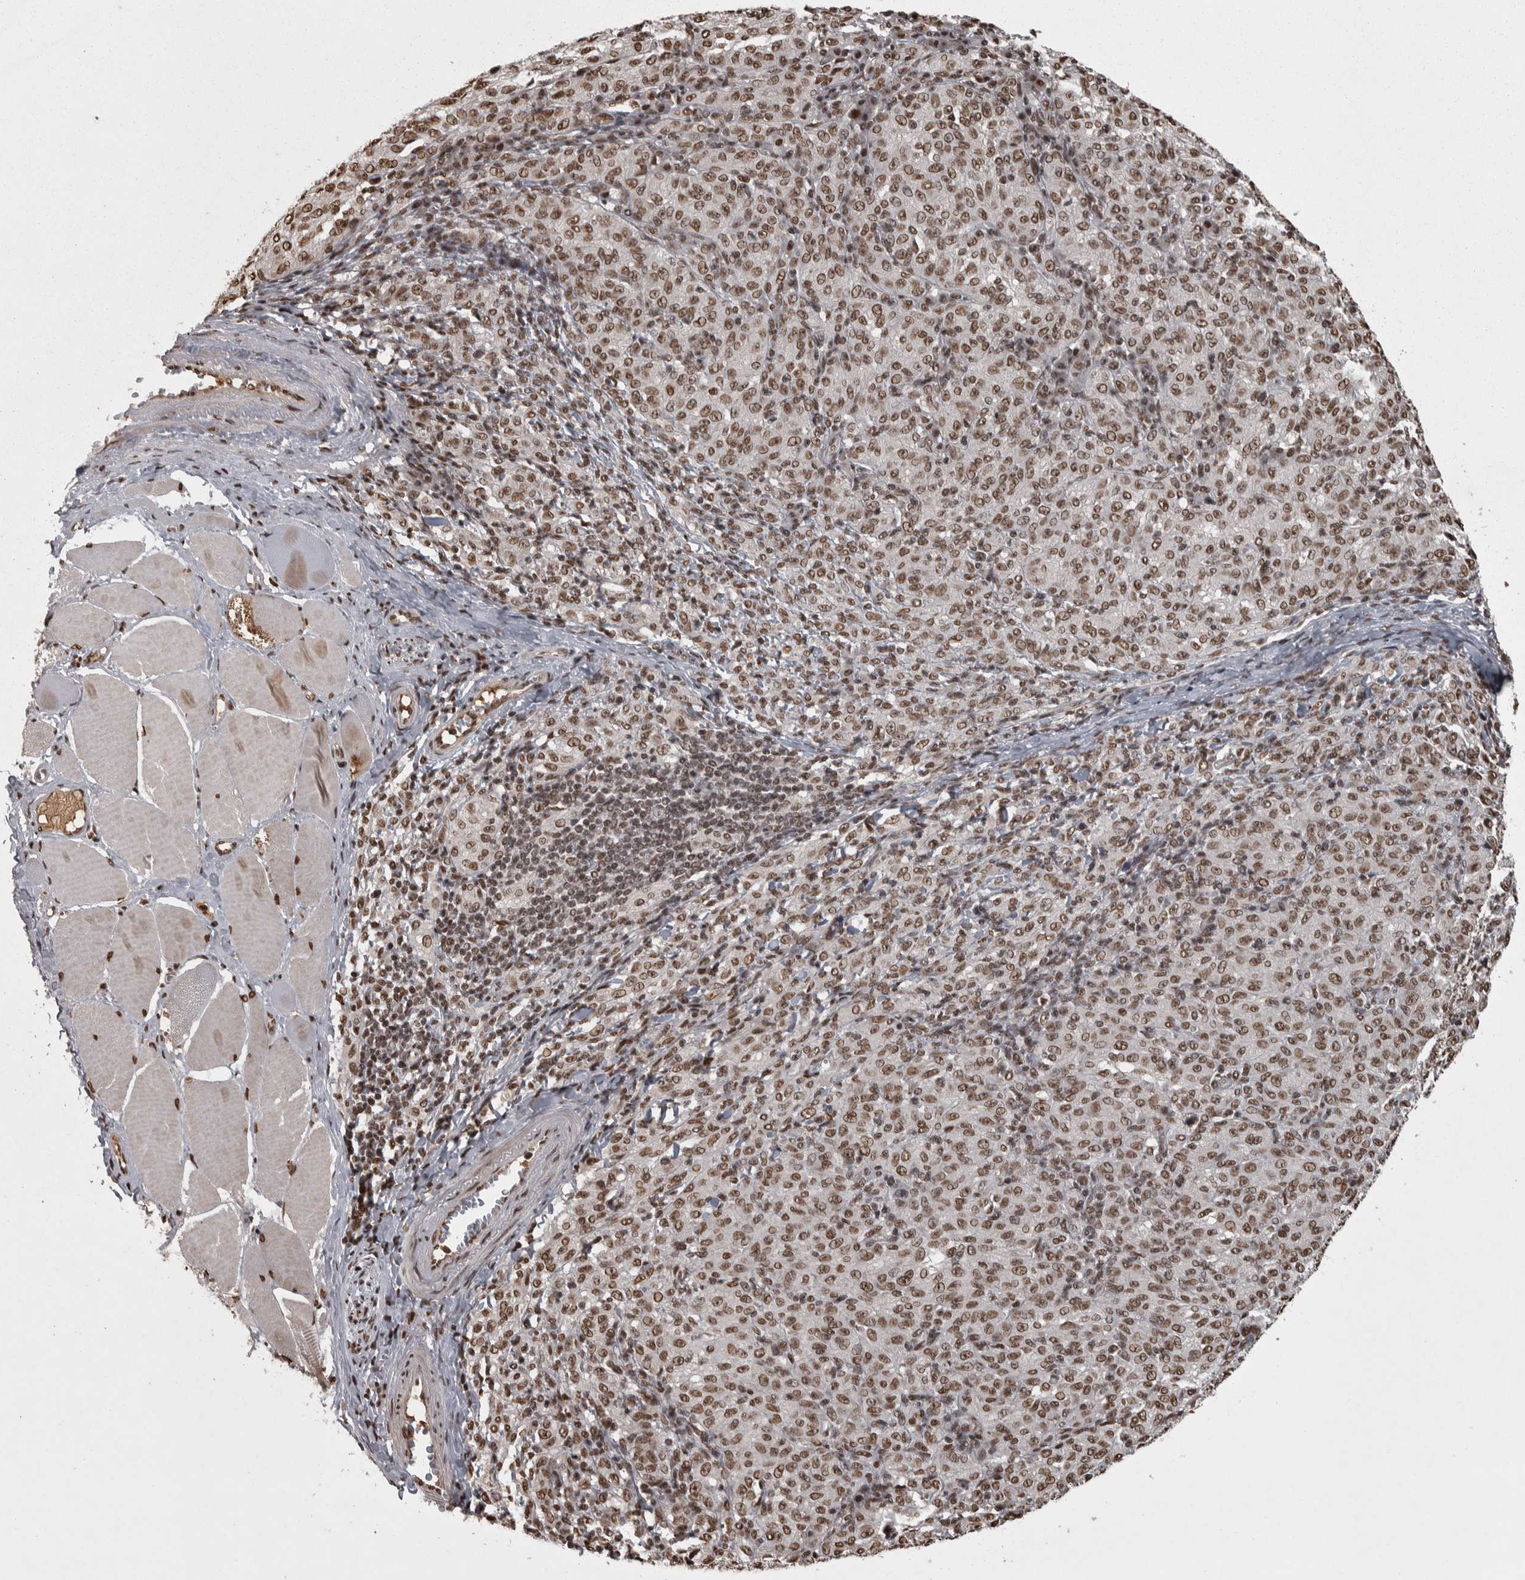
{"staining": {"intensity": "moderate", "quantity": ">75%", "location": "nuclear"}, "tissue": "melanoma", "cell_type": "Tumor cells", "image_type": "cancer", "snomed": [{"axis": "morphology", "description": "Malignant melanoma, NOS"}, {"axis": "topography", "description": "Skin"}], "caption": "Tumor cells show moderate nuclear expression in about >75% of cells in malignant melanoma.", "gene": "ZFHX4", "patient": {"sex": "female", "age": 72}}